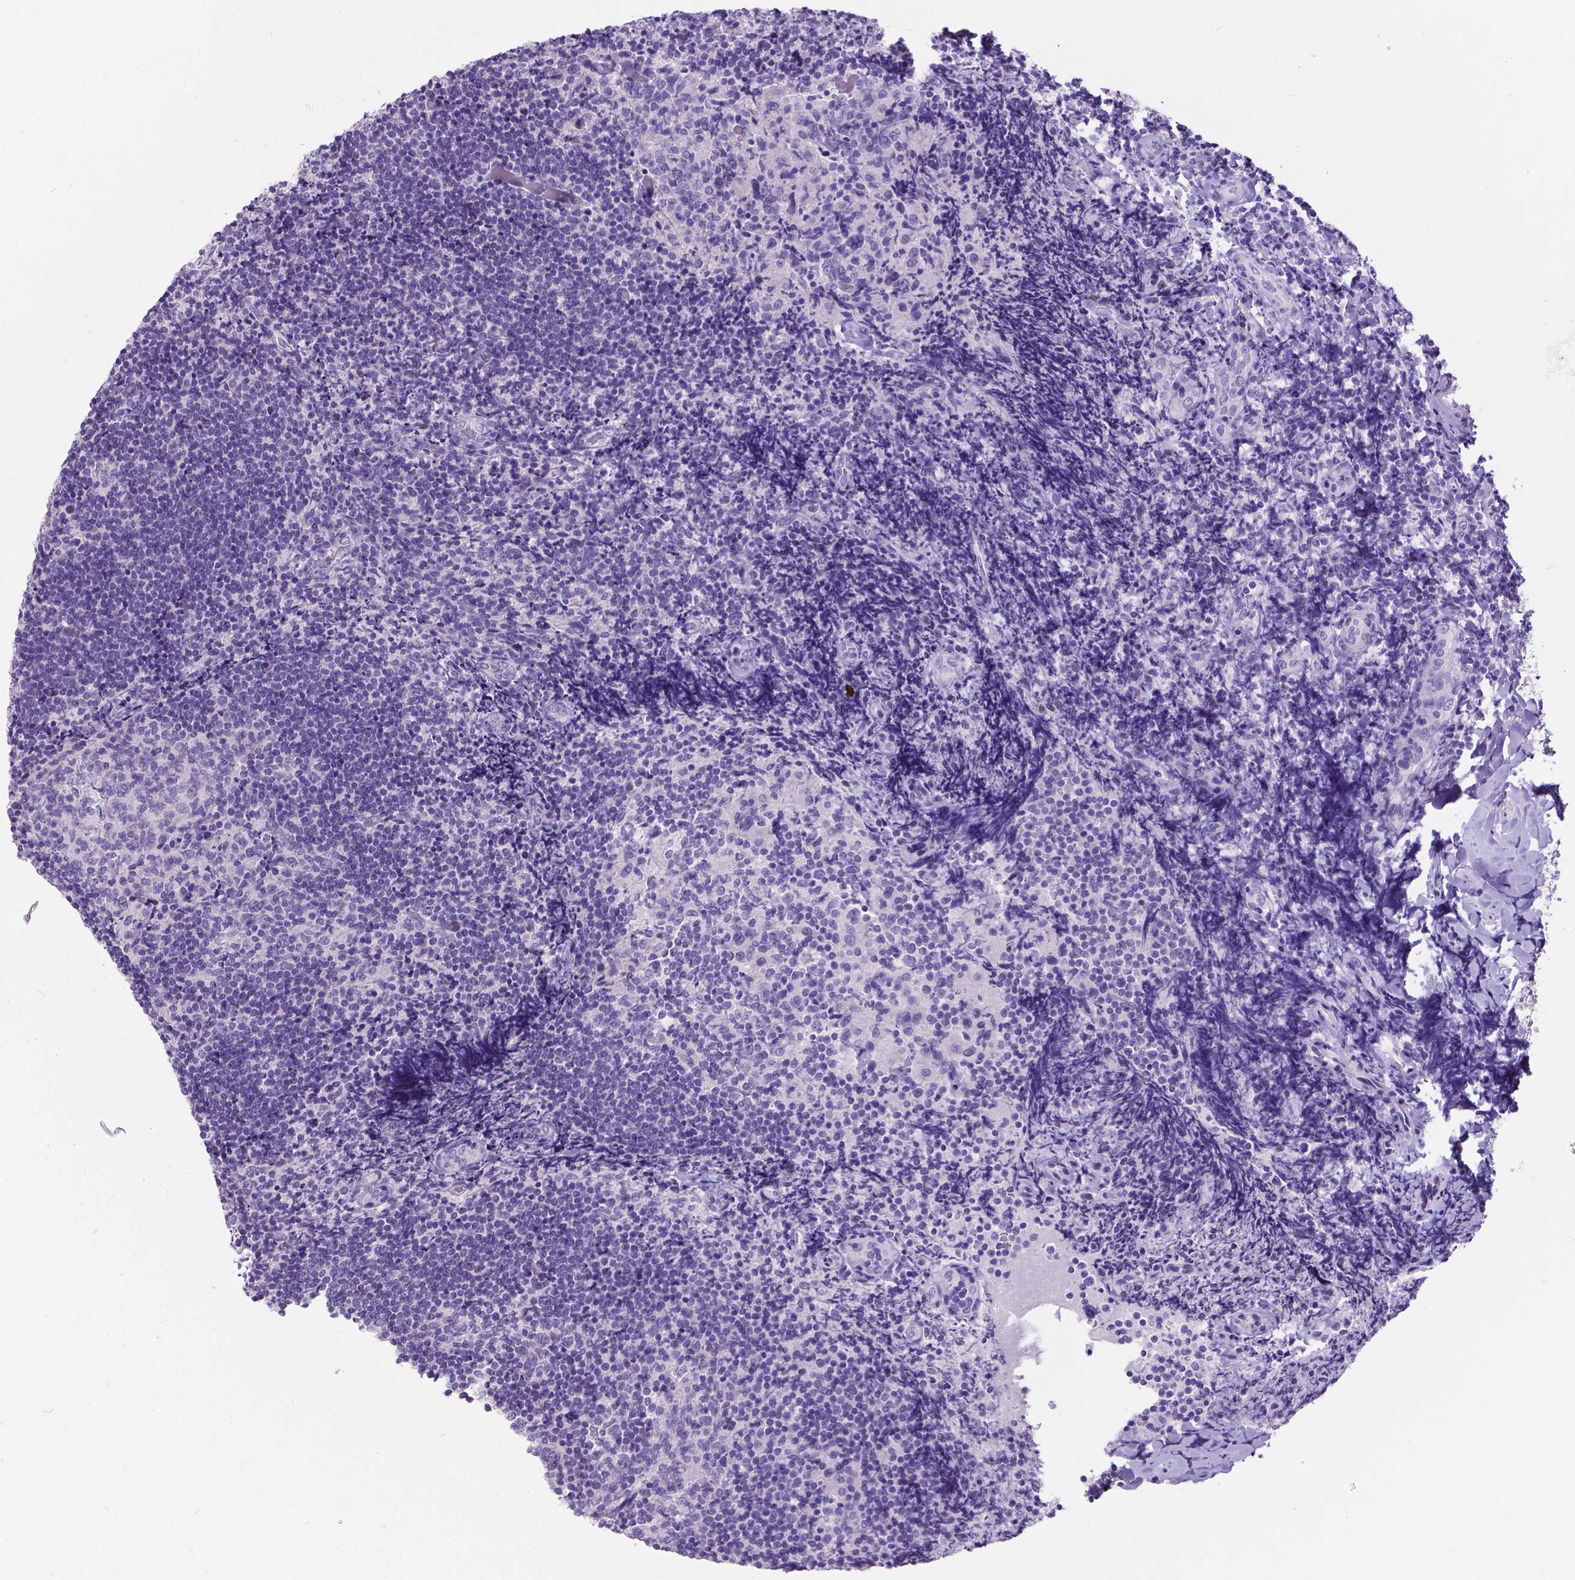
{"staining": {"intensity": "negative", "quantity": "none", "location": "none"}, "tissue": "tonsil", "cell_type": "Germinal center cells", "image_type": "normal", "snomed": [{"axis": "morphology", "description": "Normal tissue, NOS"}, {"axis": "topography", "description": "Tonsil"}], "caption": "IHC image of normal tonsil: tonsil stained with DAB (3,3'-diaminobenzidine) reveals no significant protein expression in germinal center cells.", "gene": "SATB2", "patient": {"sex": "female", "age": 10}}